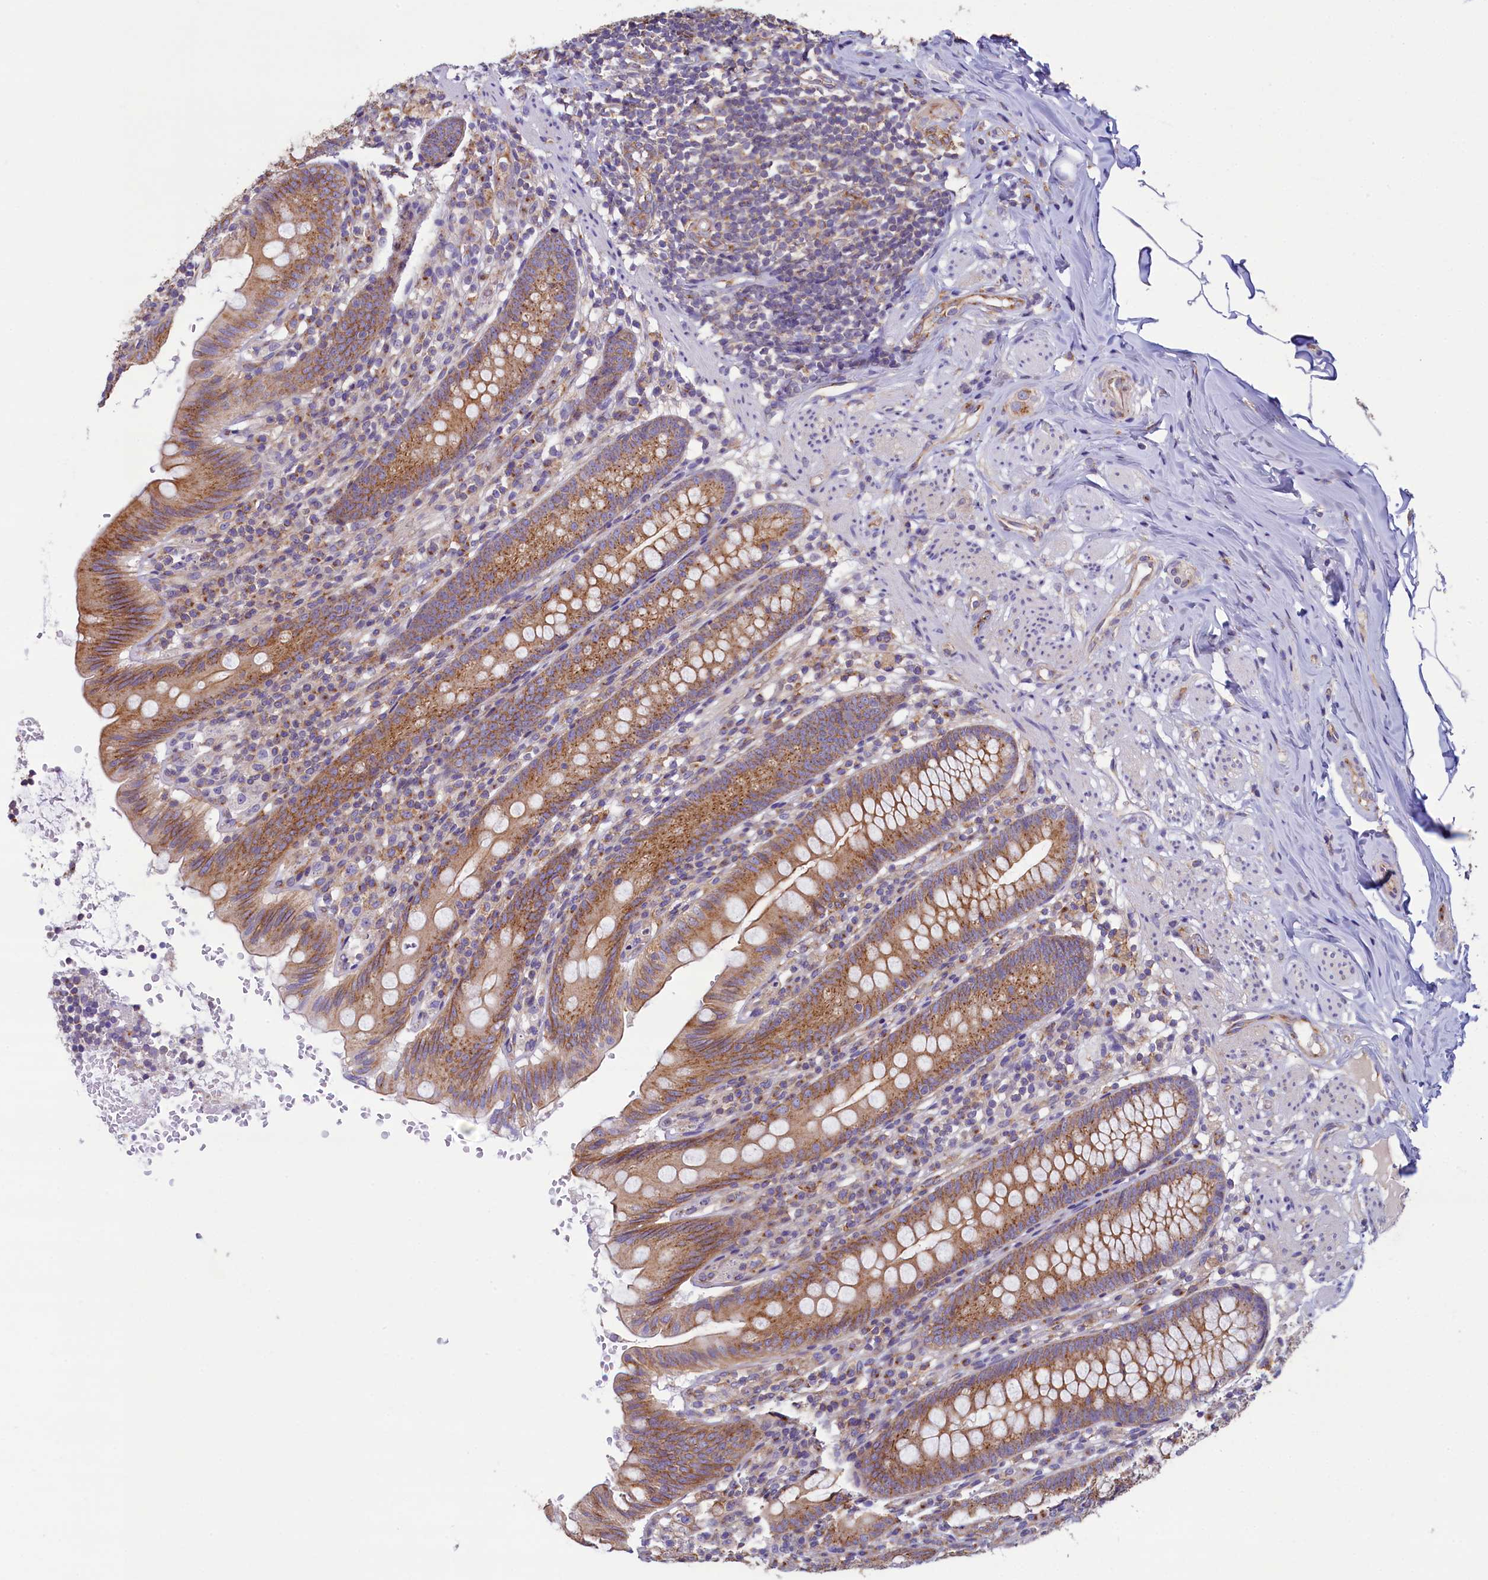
{"staining": {"intensity": "moderate", "quantity": ">75%", "location": "cytoplasmic/membranous"}, "tissue": "appendix", "cell_type": "Glandular cells", "image_type": "normal", "snomed": [{"axis": "morphology", "description": "Normal tissue, NOS"}, {"axis": "topography", "description": "Appendix"}], "caption": "Moderate cytoplasmic/membranous protein staining is identified in about >75% of glandular cells in appendix. Nuclei are stained in blue.", "gene": "GPR21", "patient": {"sex": "male", "age": 55}}